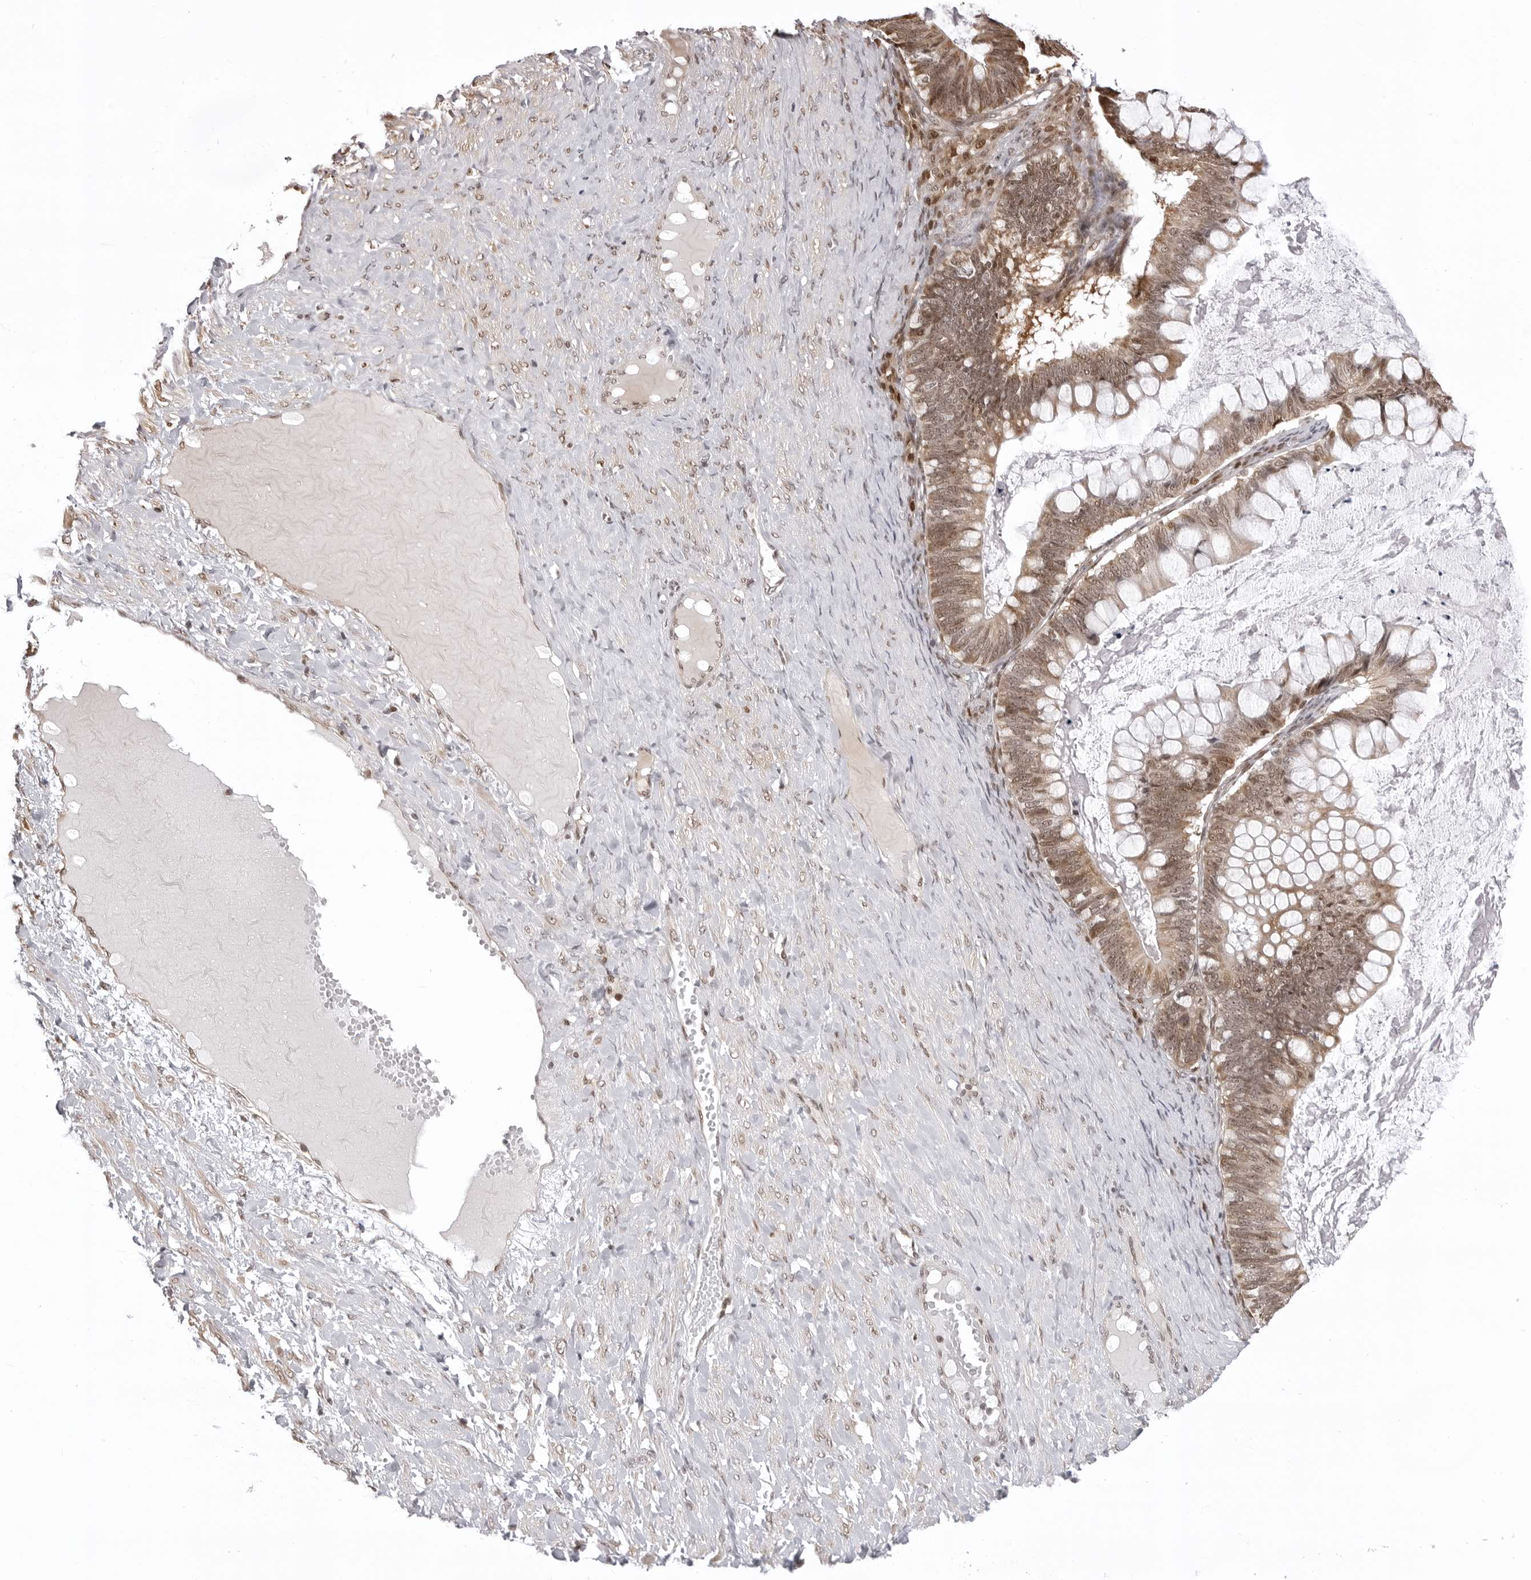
{"staining": {"intensity": "moderate", "quantity": ">75%", "location": "cytoplasmic/membranous,nuclear"}, "tissue": "ovarian cancer", "cell_type": "Tumor cells", "image_type": "cancer", "snomed": [{"axis": "morphology", "description": "Cystadenocarcinoma, mucinous, NOS"}, {"axis": "topography", "description": "Ovary"}], "caption": "DAB immunohistochemical staining of human mucinous cystadenocarcinoma (ovarian) demonstrates moderate cytoplasmic/membranous and nuclear protein positivity in approximately >75% of tumor cells. (DAB (3,3'-diaminobenzidine) IHC with brightfield microscopy, high magnification).", "gene": "PHF3", "patient": {"sex": "female", "age": 61}}